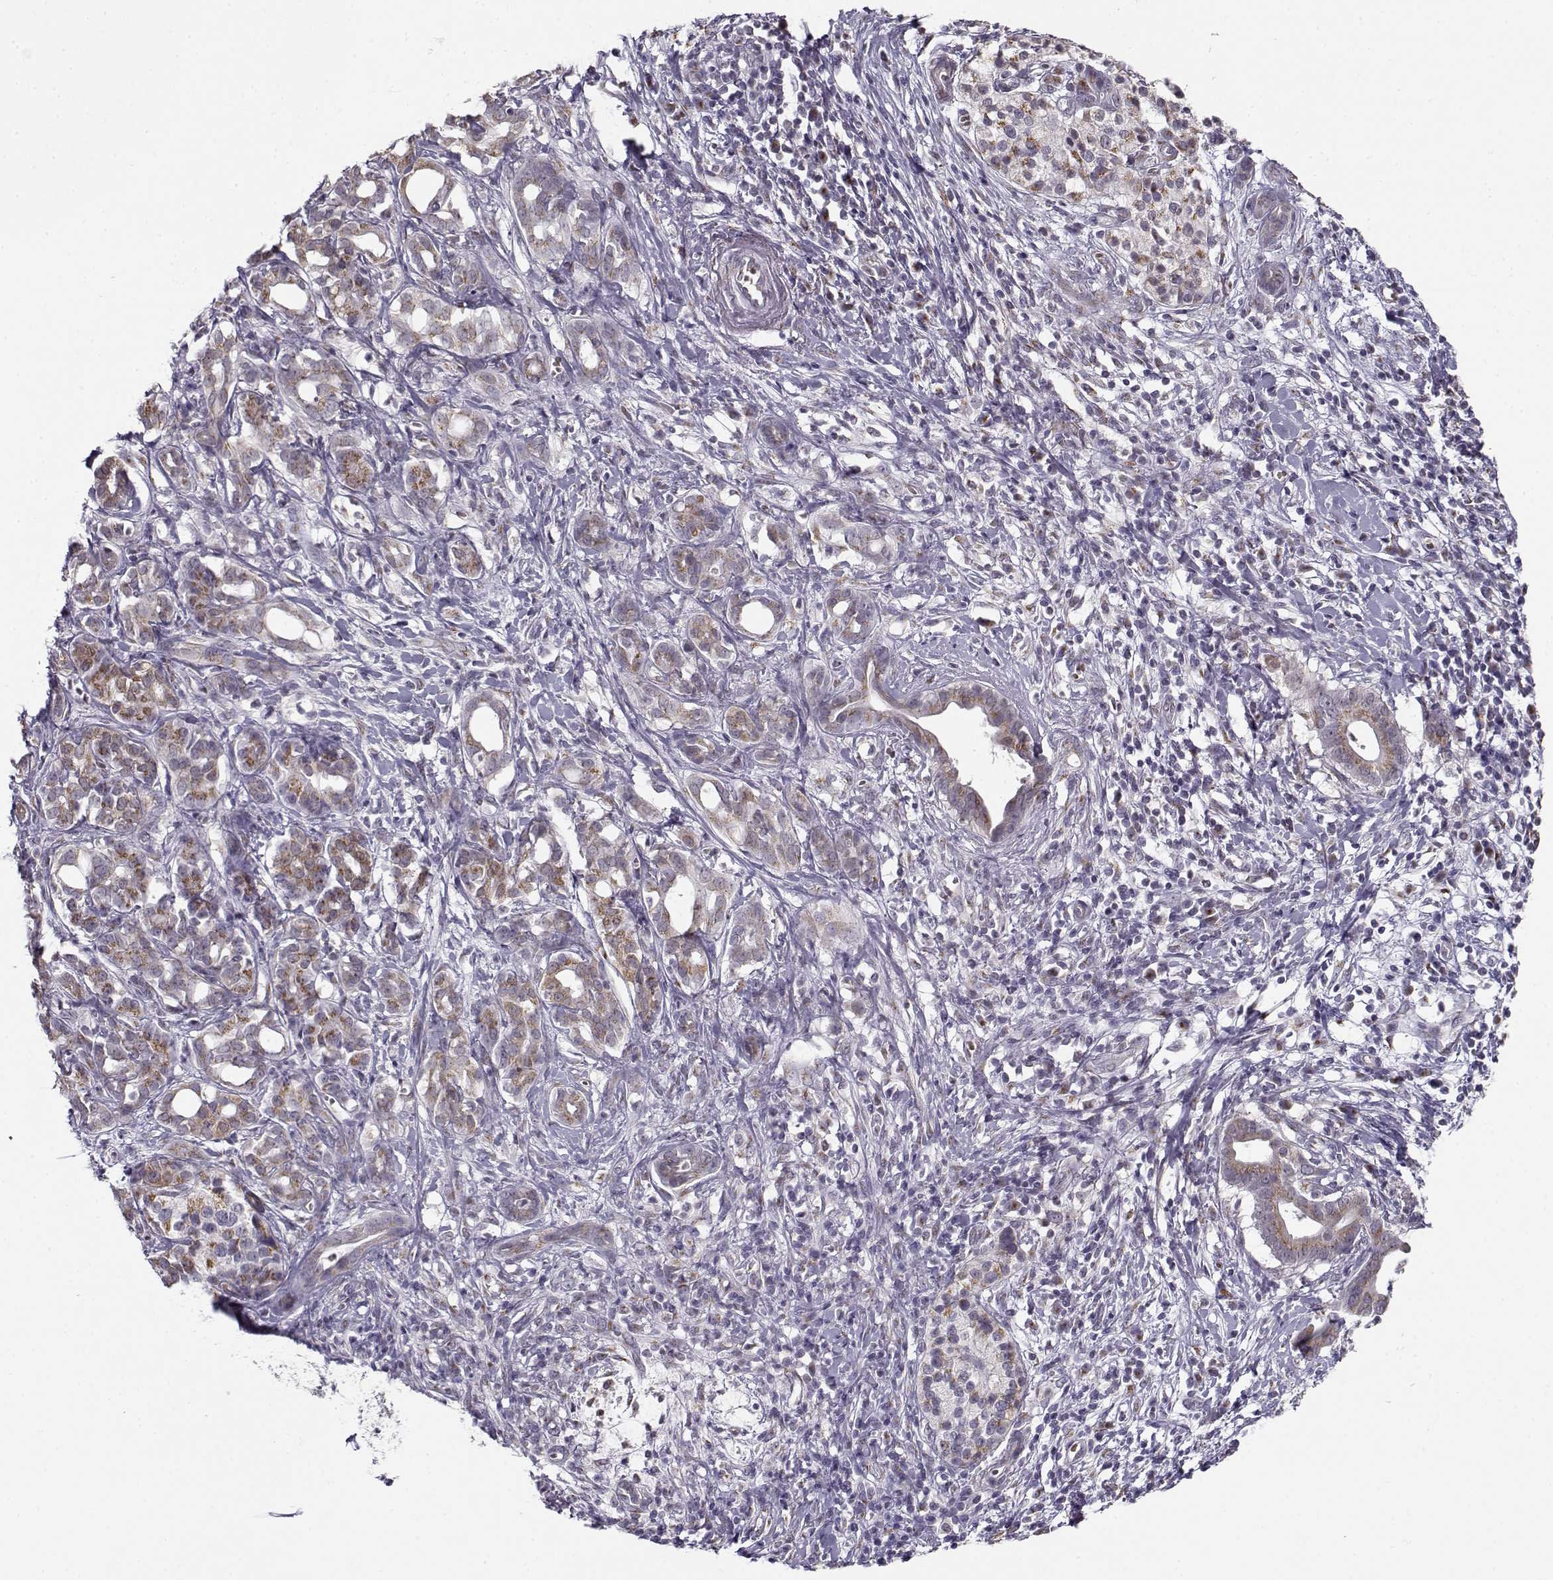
{"staining": {"intensity": "moderate", "quantity": ">75%", "location": "cytoplasmic/membranous"}, "tissue": "pancreatic cancer", "cell_type": "Tumor cells", "image_type": "cancer", "snomed": [{"axis": "morphology", "description": "Adenocarcinoma, NOS"}, {"axis": "topography", "description": "Pancreas"}], "caption": "Tumor cells show moderate cytoplasmic/membranous positivity in approximately >75% of cells in pancreatic cancer.", "gene": "SLC4A5", "patient": {"sex": "male", "age": 61}}